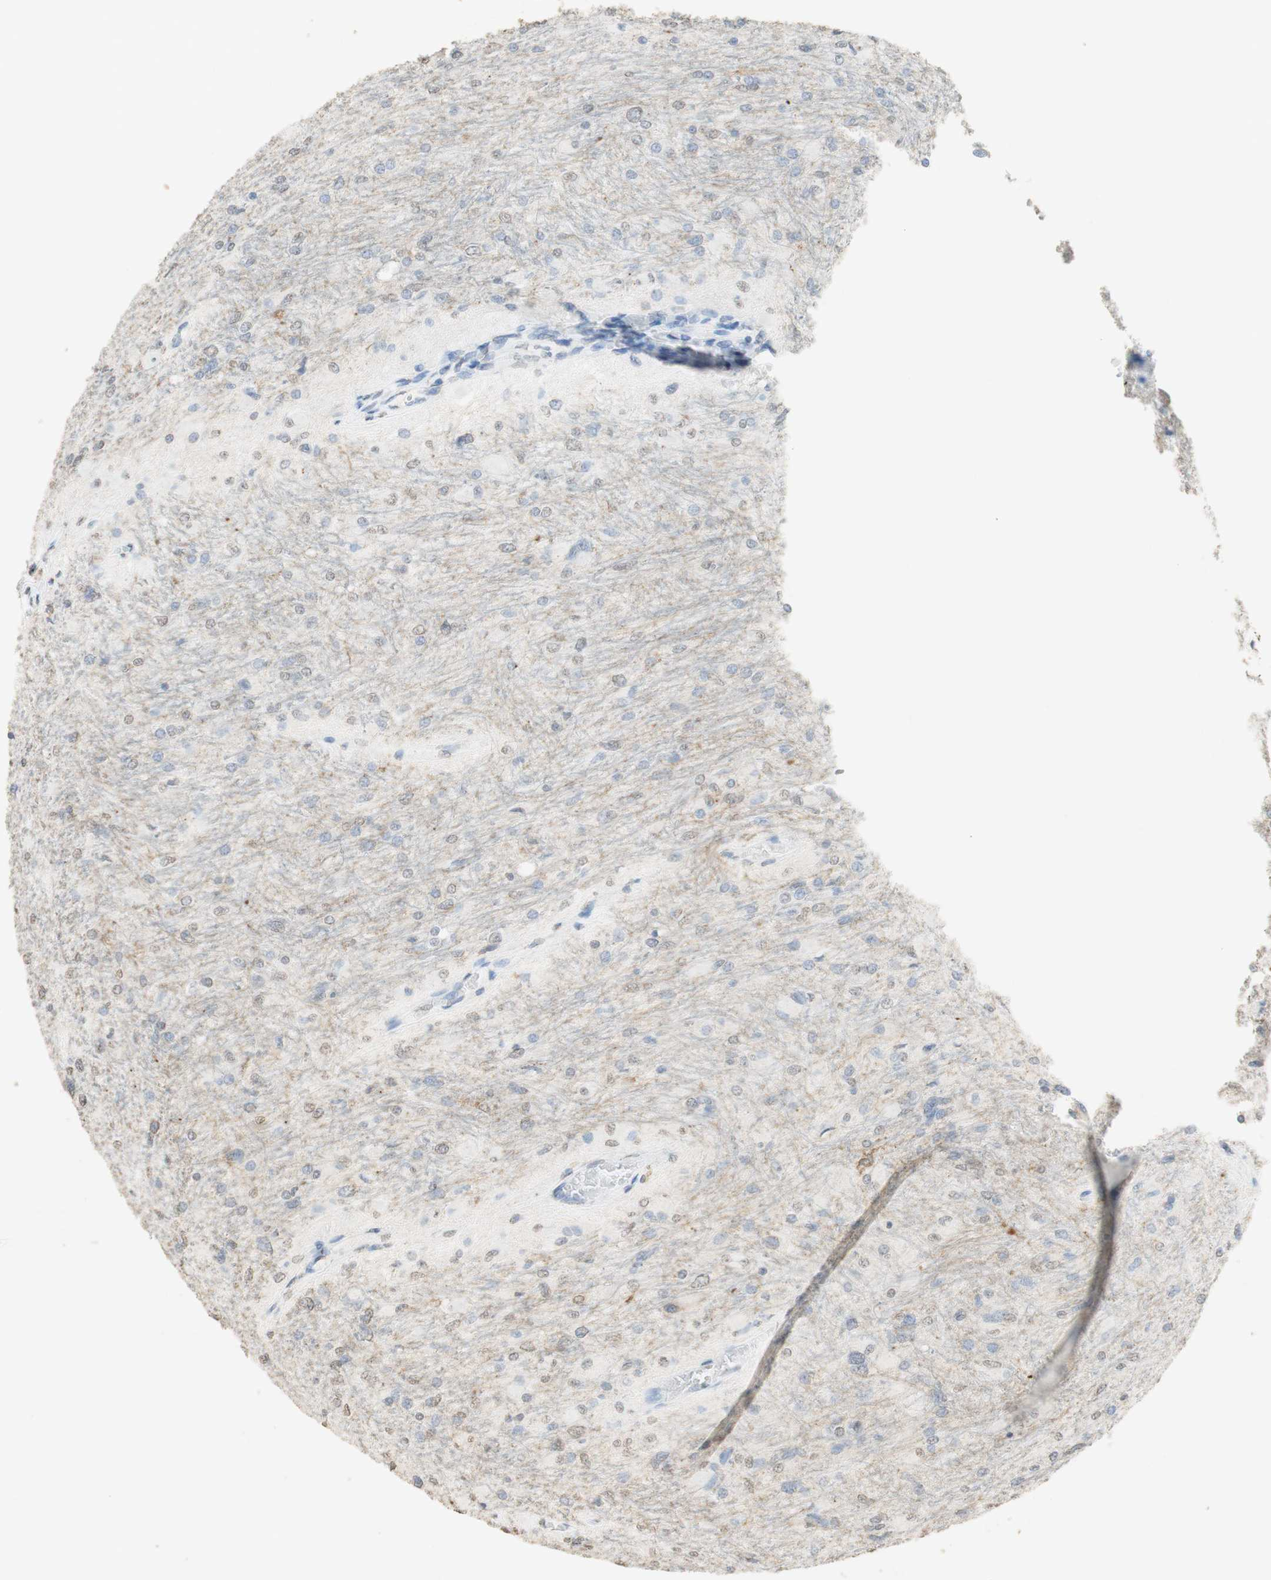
{"staining": {"intensity": "weak", "quantity": "<25%", "location": "cytoplasmic/membranous,nuclear"}, "tissue": "glioma", "cell_type": "Tumor cells", "image_type": "cancer", "snomed": [{"axis": "morphology", "description": "Glioma, malignant, High grade"}, {"axis": "topography", "description": "Cerebral cortex"}], "caption": "Tumor cells show no significant protein staining in glioma.", "gene": "L1CAM", "patient": {"sex": "female", "age": 36}}